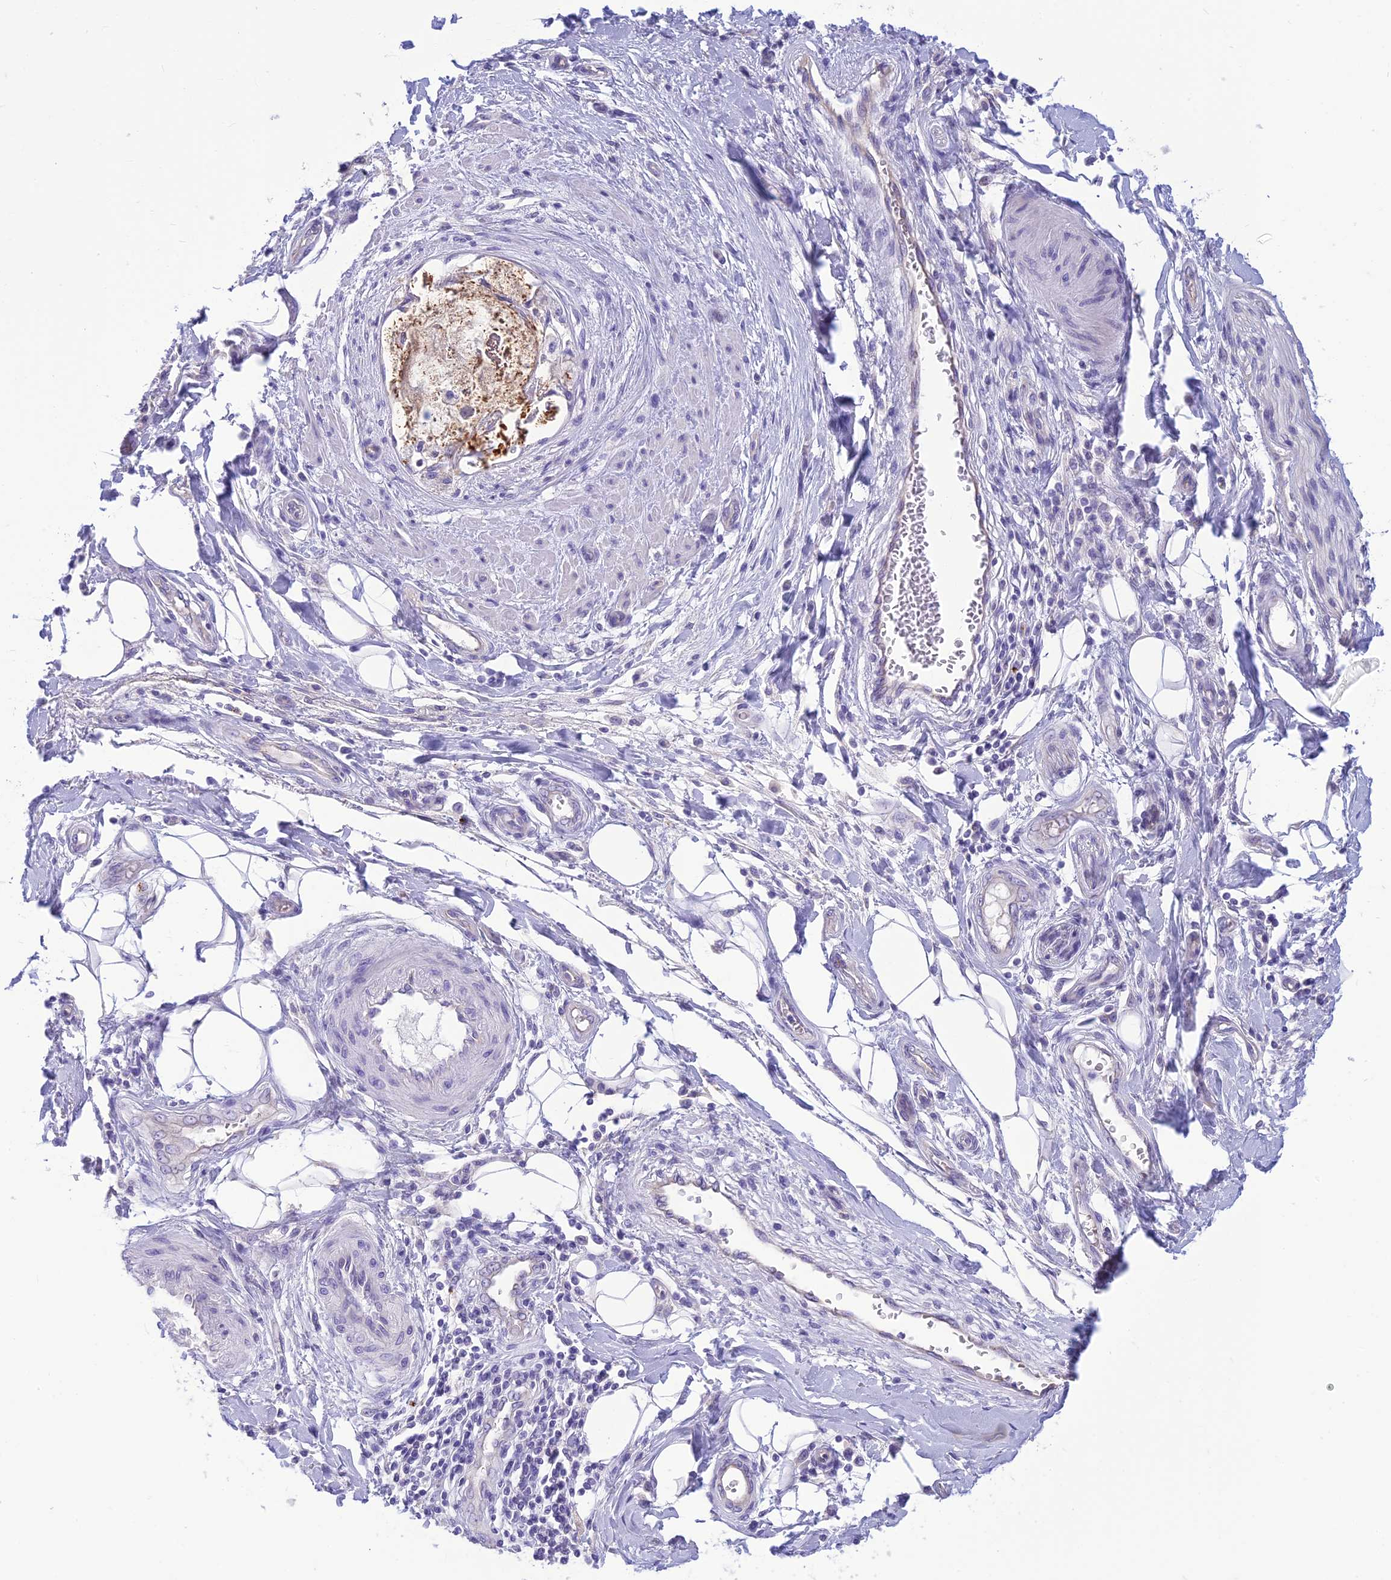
{"staining": {"intensity": "negative", "quantity": "none", "location": "none"}, "tissue": "stomach cancer", "cell_type": "Tumor cells", "image_type": "cancer", "snomed": [{"axis": "morphology", "description": "Adenocarcinoma, NOS"}, {"axis": "topography", "description": "Stomach"}], "caption": "Stomach adenocarcinoma stained for a protein using IHC displays no positivity tumor cells.", "gene": "DHDH", "patient": {"sex": "male", "age": 62}}